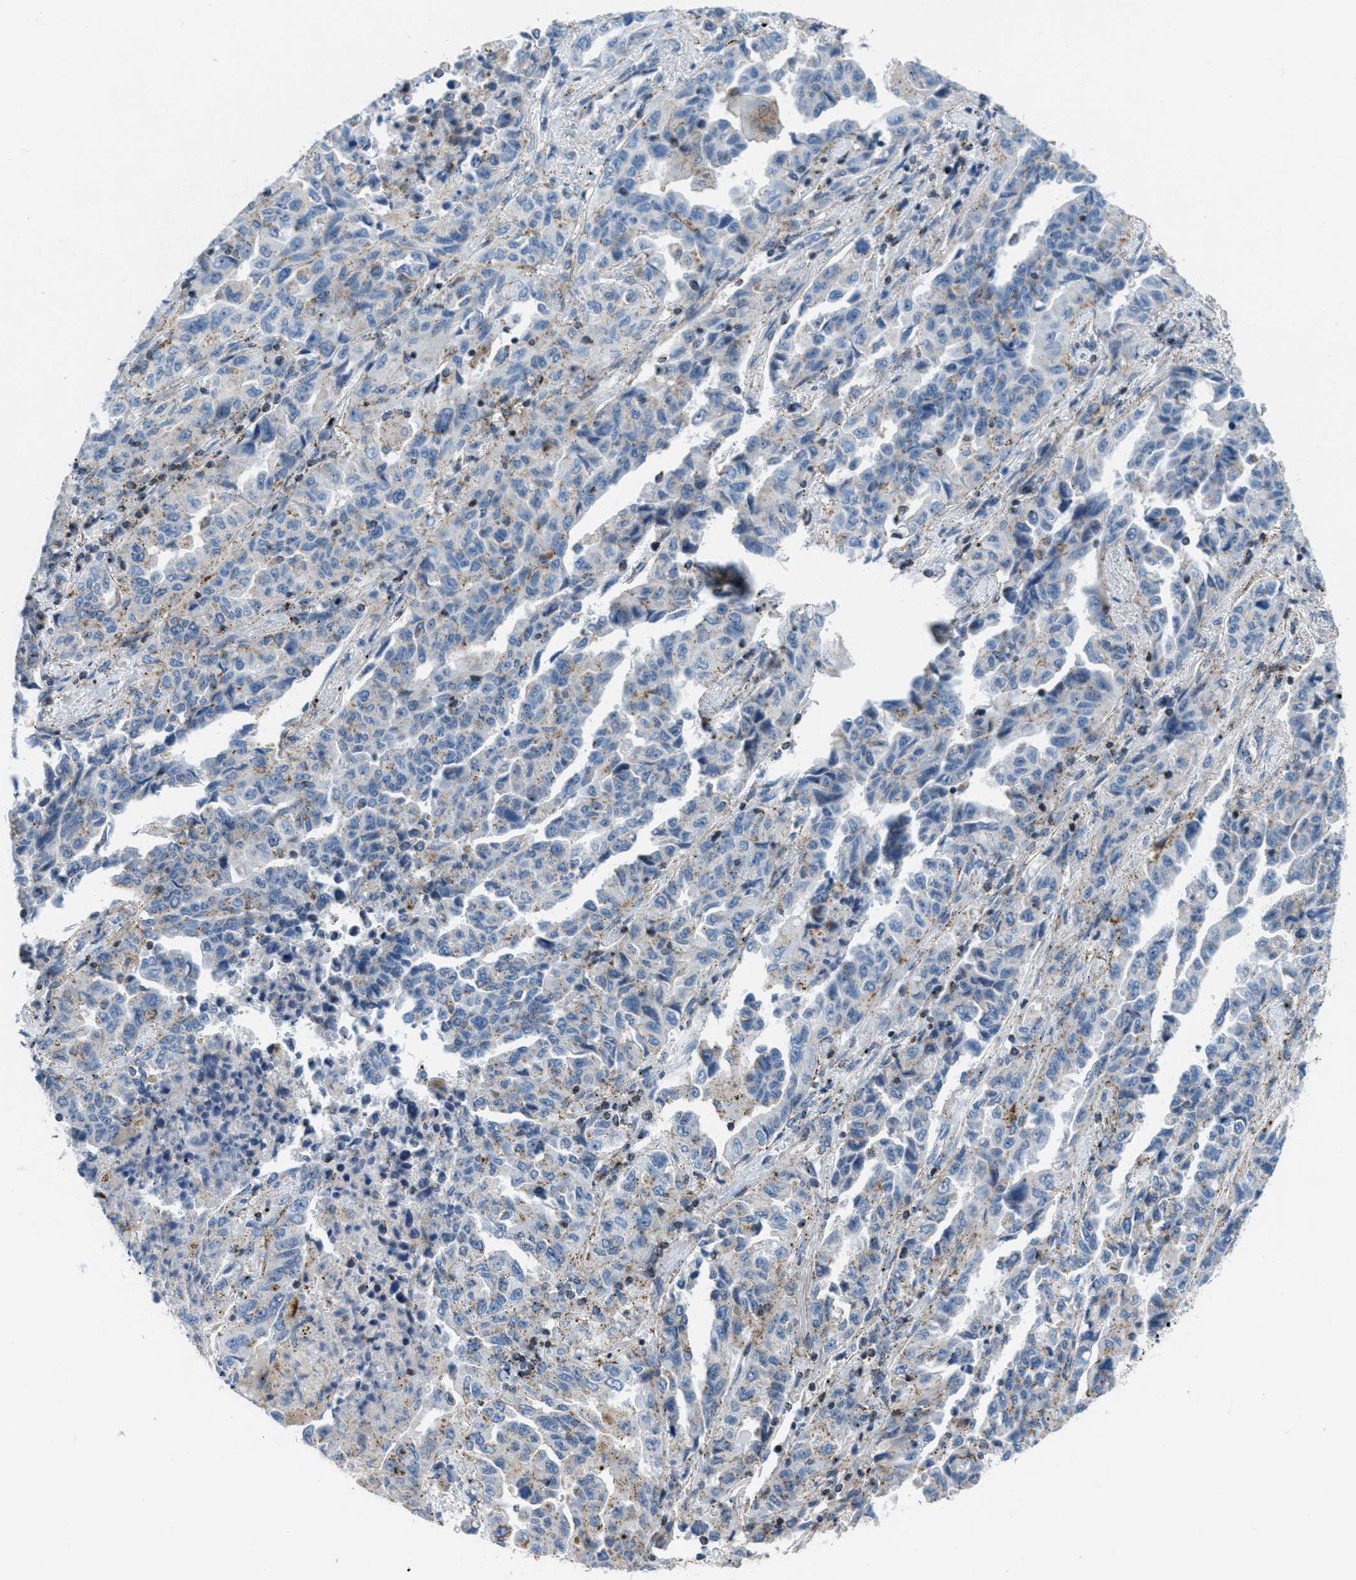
{"staining": {"intensity": "weak", "quantity": "25%-75%", "location": "cytoplasmic/membranous"}, "tissue": "lung cancer", "cell_type": "Tumor cells", "image_type": "cancer", "snomed": [{"axis": "morphology", "description": "Adenocarcinoma, NOS"}, {"axis": "topography", "description": "Lung"}], "caption": "Protein staining exhibits weak cytoplasmic/membranous expression in about 25%-75% of tumor cells in lung cancer (adenocarcinoma).", "gene": "MFSD13A", "patient": {"sex": "female", "age": 51}}